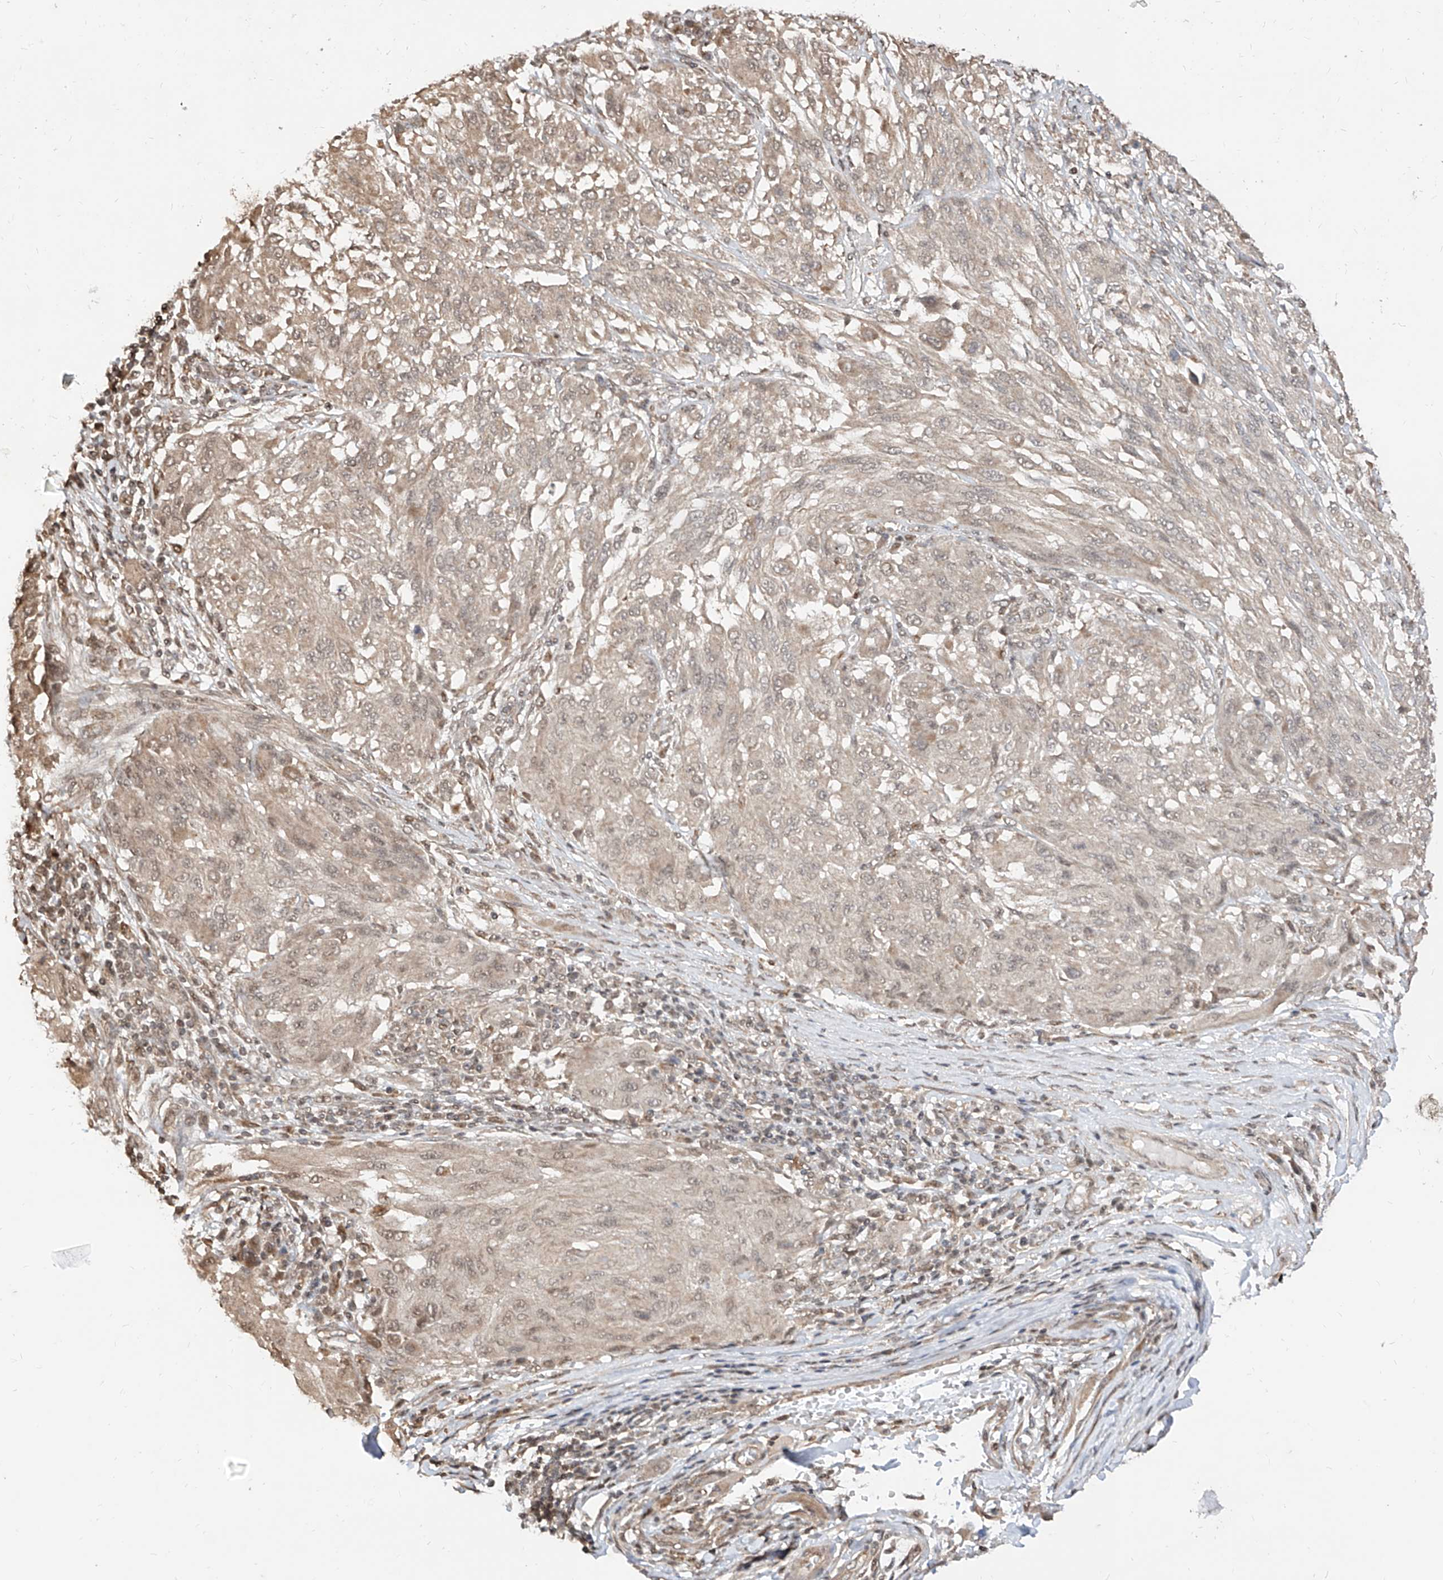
{"staining": {"intensity": "weak", "quantity": ">75%", "location": "cytoplasmic/membranous,nuclear"}, "tissue": "melanoma", "cell_type": "Tumor cells", "image_type": "cancer", "snomed": [{"axis": "morphology", "description": "Malignant melanoma, NOS"}, {"axis": "topography", "description": "Skin"}], "caption": "IHC (DAB) staining of malignant melanoma exhibits weak cytoplasmic/membranous and nuclear protein positivity in approximately >75% of tumor cells.", "gene": "C8orf82", "patient": {"sex": "female", "age": 91}}